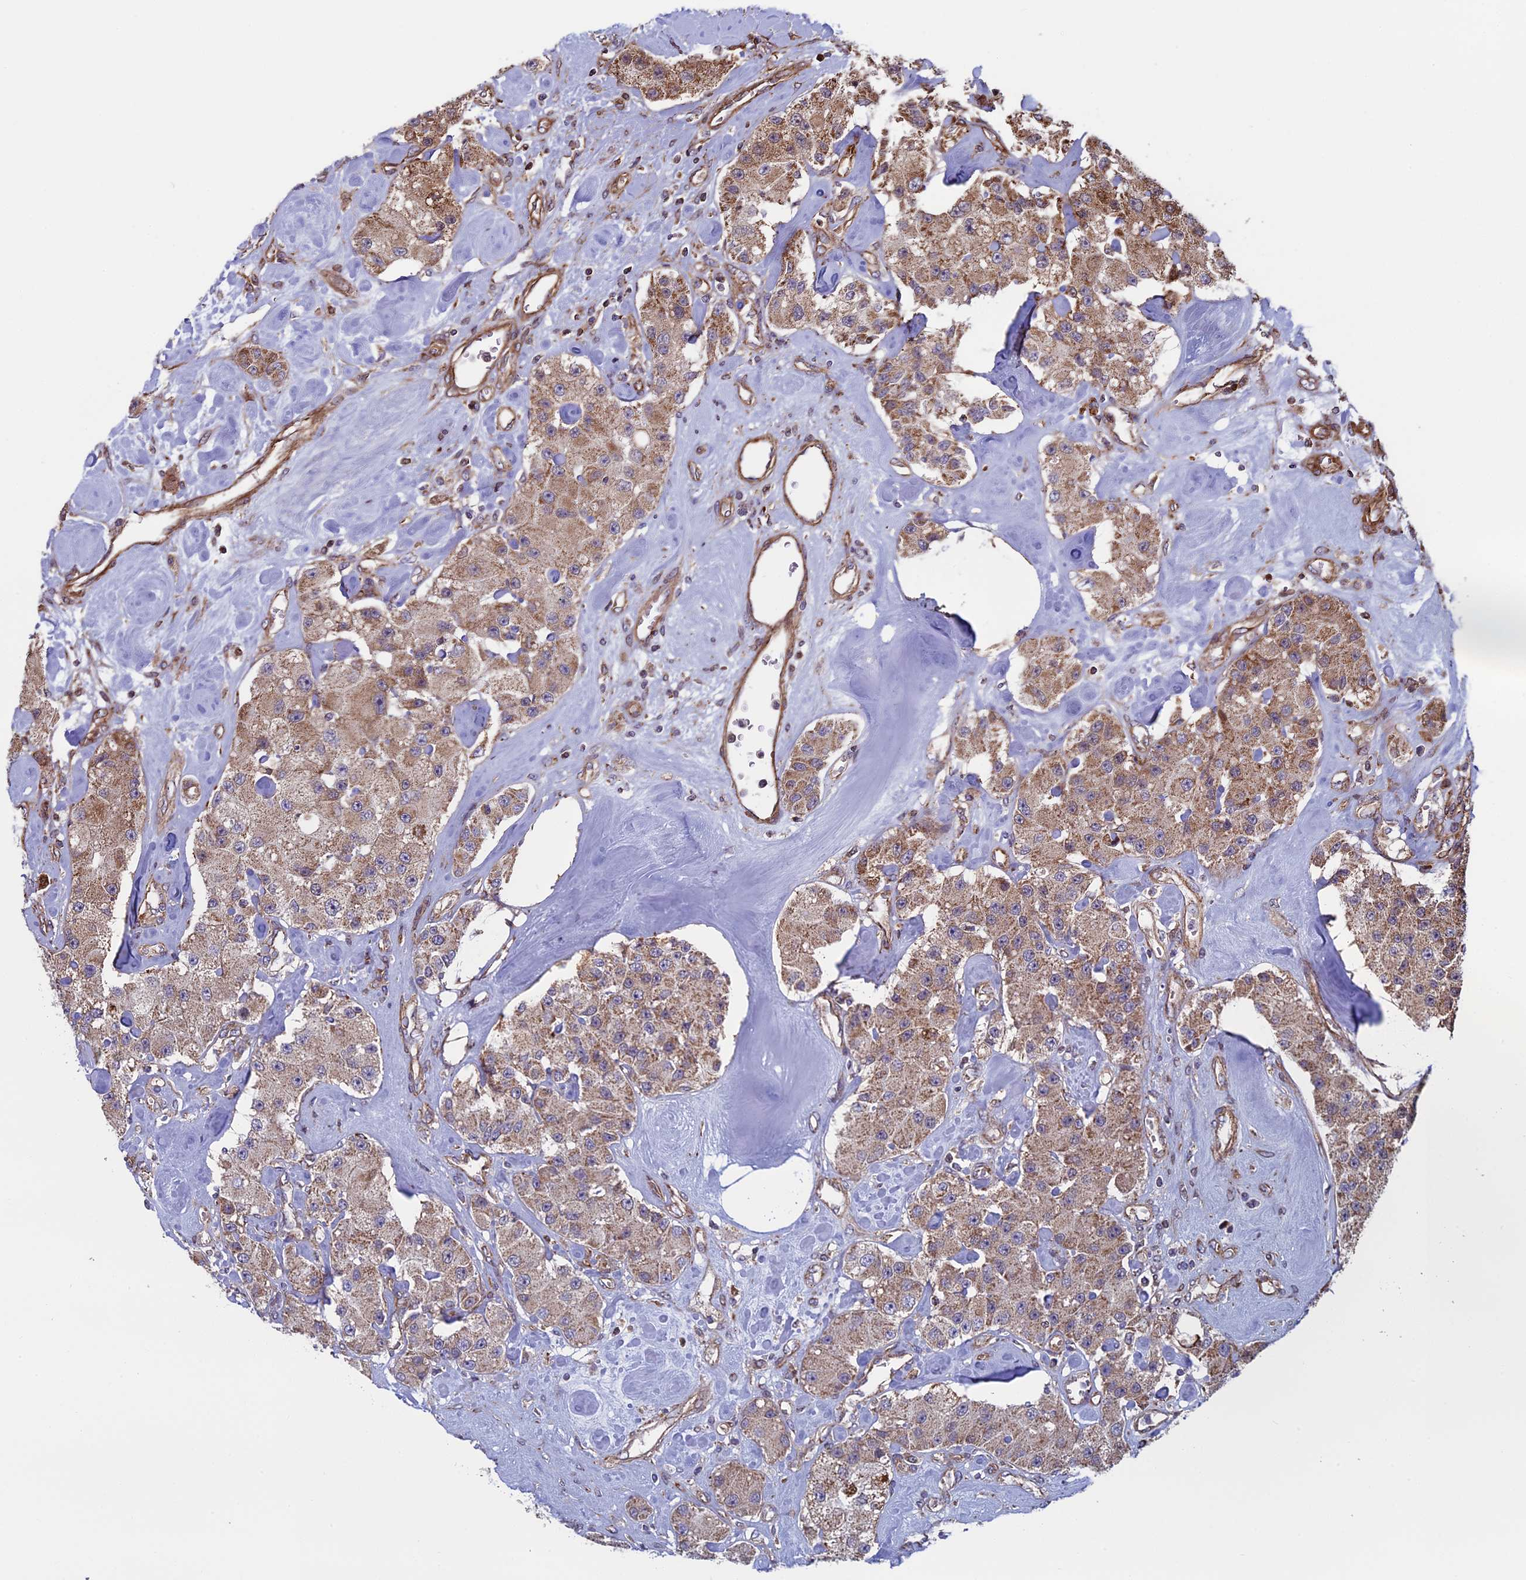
{"staining": {"intensity": "moderate", "quantity": ">75%", "location": "cytoplasmic/membranous"}, "tissue": "carcinoid", "cell_type": "Tumor cells", "image_type": "cancer", "snomed": [{"axis": "morphology", "description": "Carcinoid, malignant, NOS"}, {"axis": "topography", "description": "Pancreas"}], "caption": "Protein expression analysis of carcinoid (malignant) shows moderate cytoplasmic/membranous positivity in about >75% of tumor cells.", "gene": "CCDC8", "patient": {"sex": "male", "age": 41}}